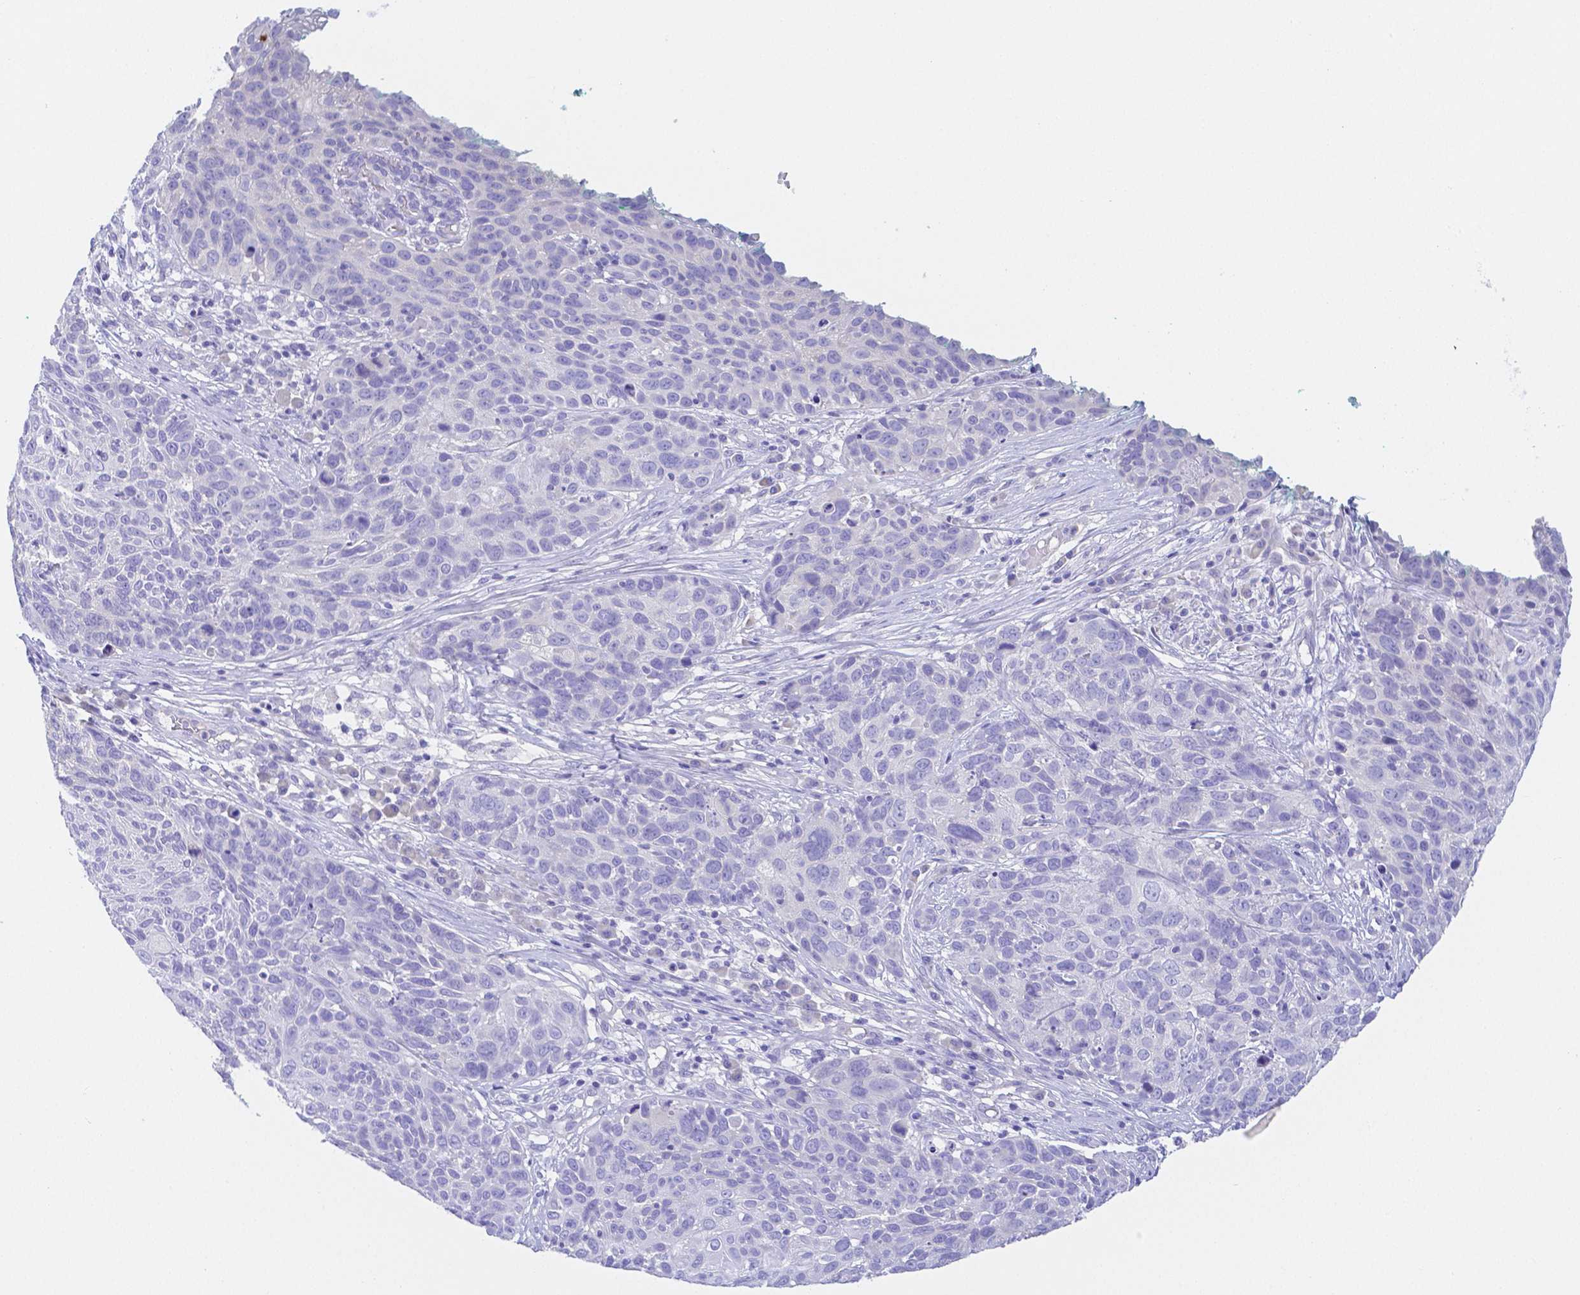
{"staining": {"intensity": "negative", "quantity": "none", "location": "none"}, "tissue": "skin cancer", "cell_type": "Tumor cells", "image_type": "cancer", "snomed": [{"axis": "morphology", "description": "Squamous cell carcinoma, NOS"}, {"axis": "topography", "description": "Skin"}], "caption": "A high-resolution image shows immunohistochemistry staining of skin cancer, which shows no significant positivity in tumor cells.", "gene": "ZG16B", "patient": {"sex": "male", "age": 92}}